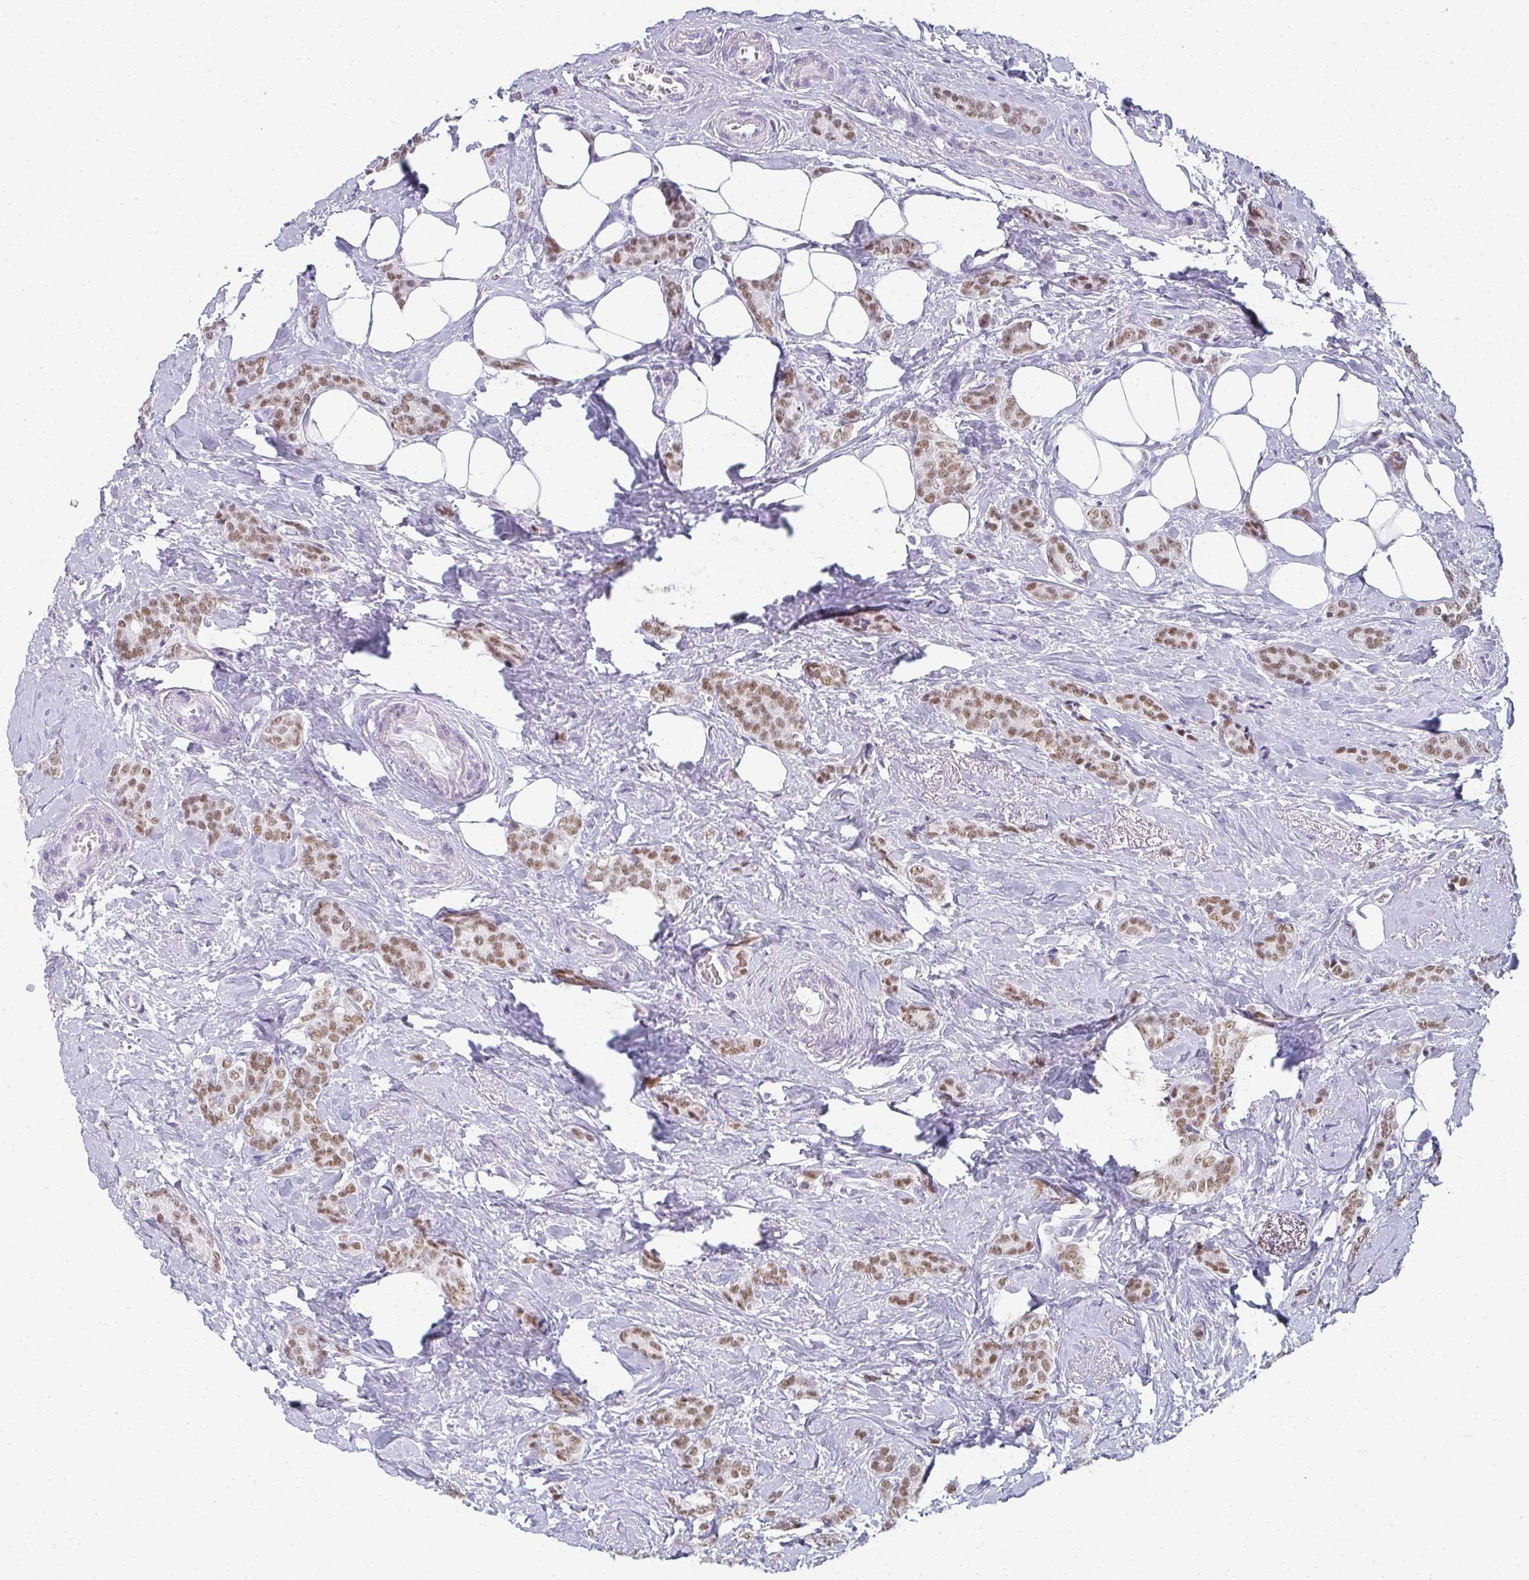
{"staining": {"intensity": "moderate", "quantity": ">75%", "location": "nuclear"}, "tissue": "breast cancer", "cell_type": "Tumor cells", "image_type": "cancer", "snomed": [{"axis": "morphology", "description": "Normal tissue, NOS"}, {"axis": "morphology", "description": "Duct carcinoma"}, {"axis": "topography", "description": "Breast"}], "caption": "The histopathology image demonstrates a brown stain indicating the presence of a protein in the nuclear of tumor cells in breast cancer.", "gene": "PYCR3", "patient": {"sex": "female", "age": 77}}